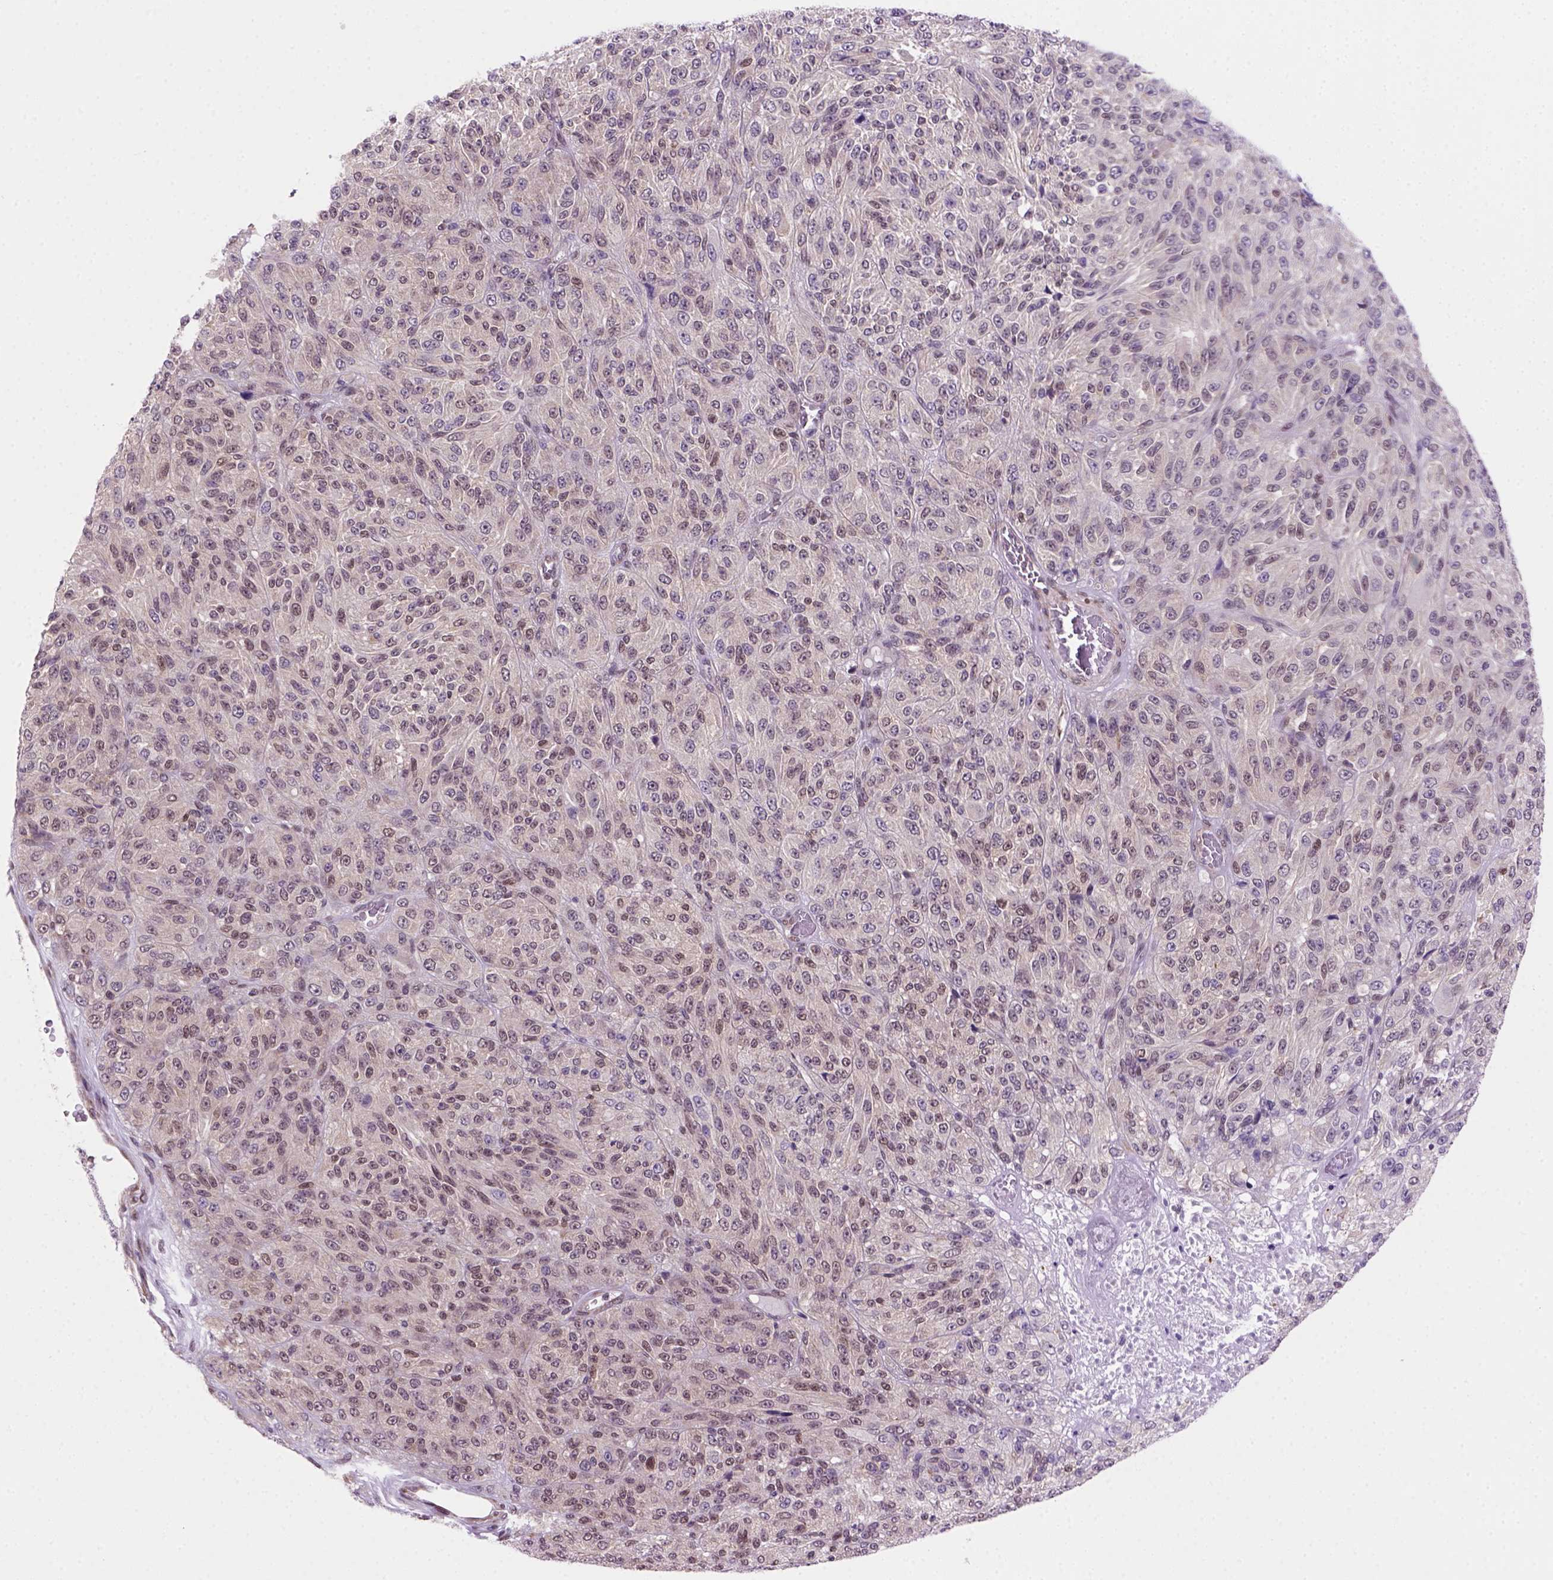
{"staining": {"intensity": "moderate", "quantity": "<25%", "location": "cytoplasmic/membranous,nuclear"}, "tissue": "melanoma", "cell_type": "Tumor cells", "image_type": "cancer", "snomed": [{"axis": "morphology", "description": "Malignant melanoma, Metastatic site"}, {"axis": "topography", "description": "Brain"}], "caption": "Tumor cells exhibit low levels of moderate cytoplasmic/membranous and nuclear expression in about <25% of cells in human melanoma.", "gene": "MGMT", "patient": {"sex": "female", "age": 56}}